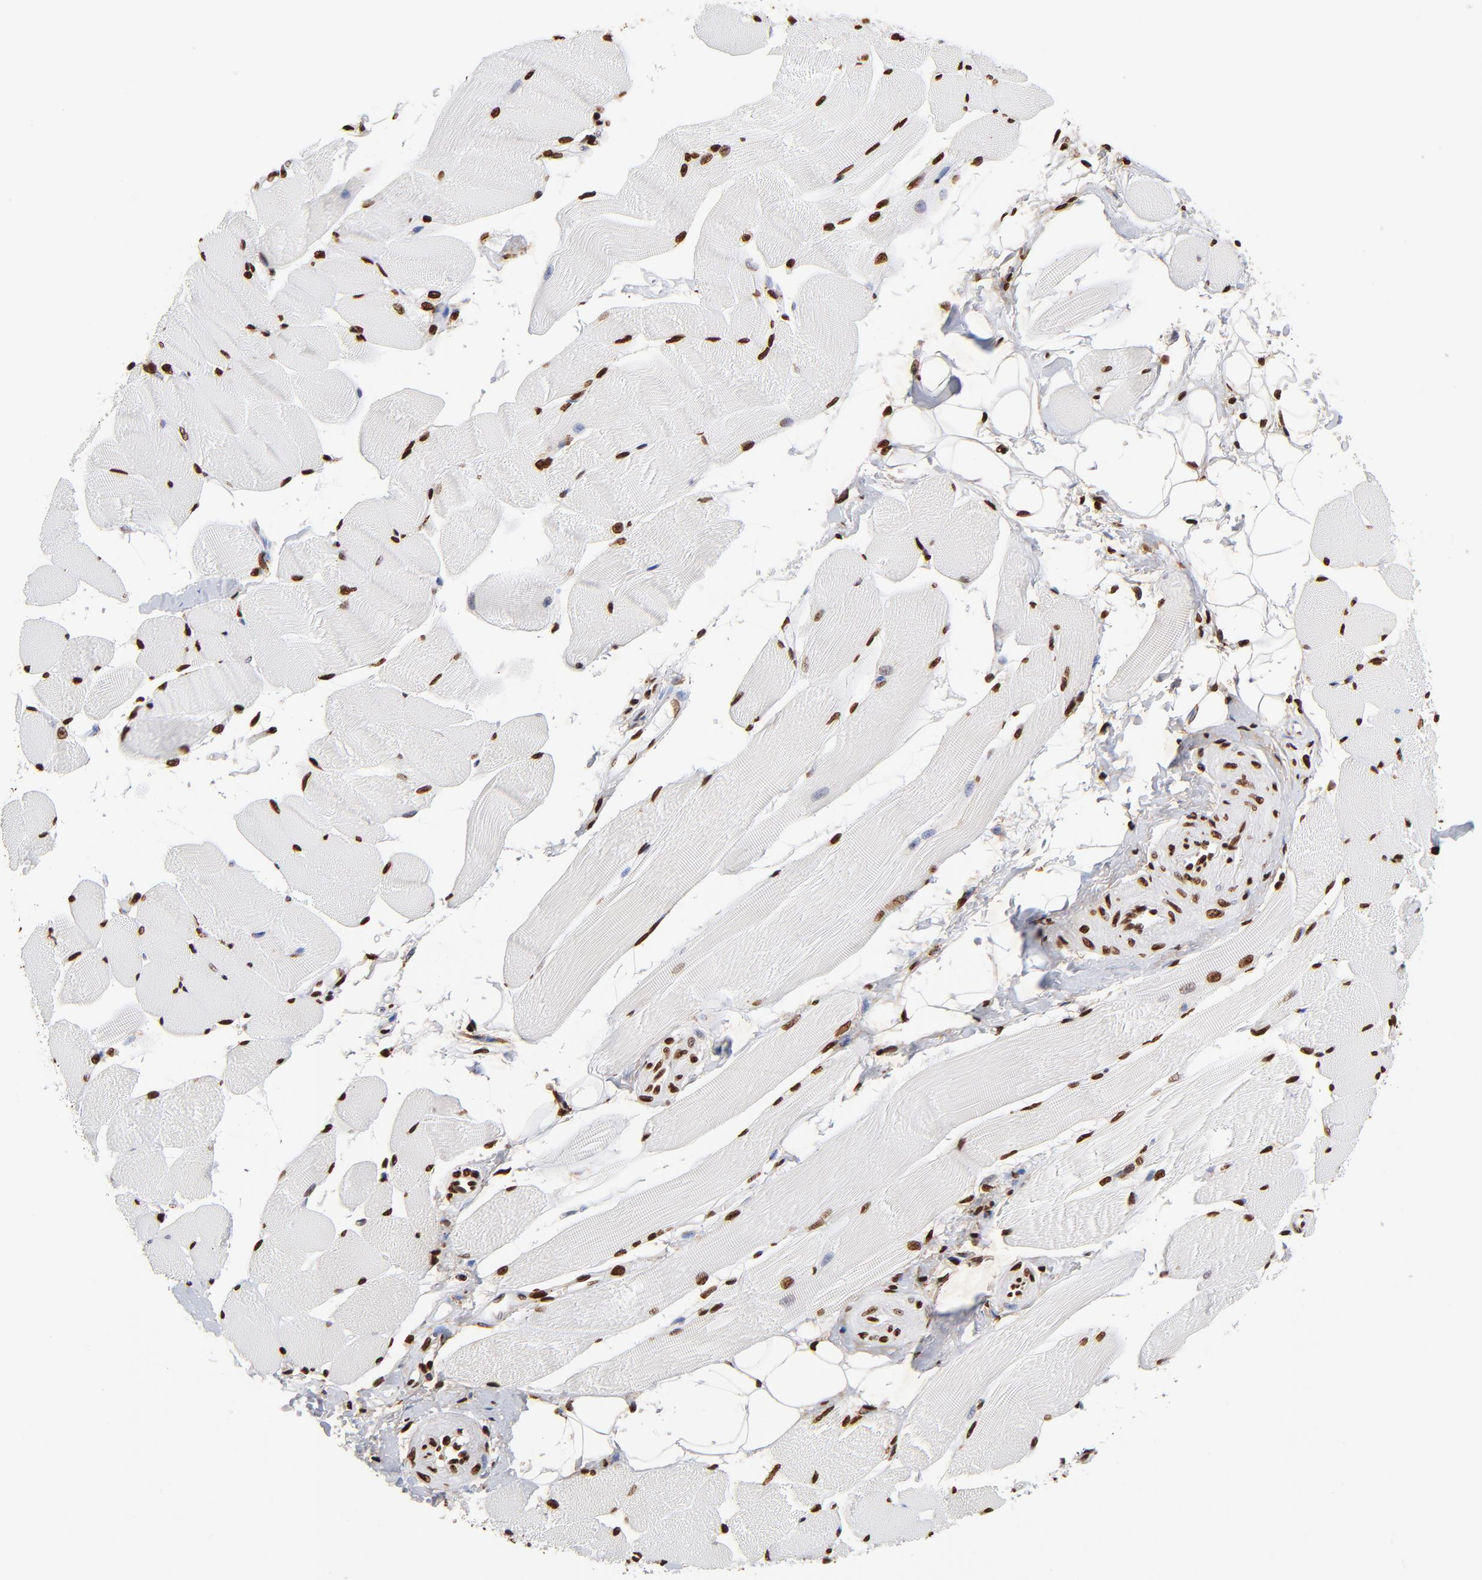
{"staining": {"intensity": "strong", "quantity": ">75%", "location": "nuclear"}, "tissue": "skeletal muscle", "cell_type": "Myocytes", "image_type": "normal", "snomed": [{"axis": "morphology", "description": "Normal tissue, NOS"}, {"axis": "topography", "description": "Skeletal muscle"}, {"axis": "topography", "description": "Peripheral nerve tissue"}], "caption": "Myocytes show high levels of strong nuclear staining in about >75% of cells in benign skeletal muscle. The protein is shown in brown color, while the nuclei are stained blue.", "gene": "FBH1", "patient": {"sex": "female", "age": 84}}